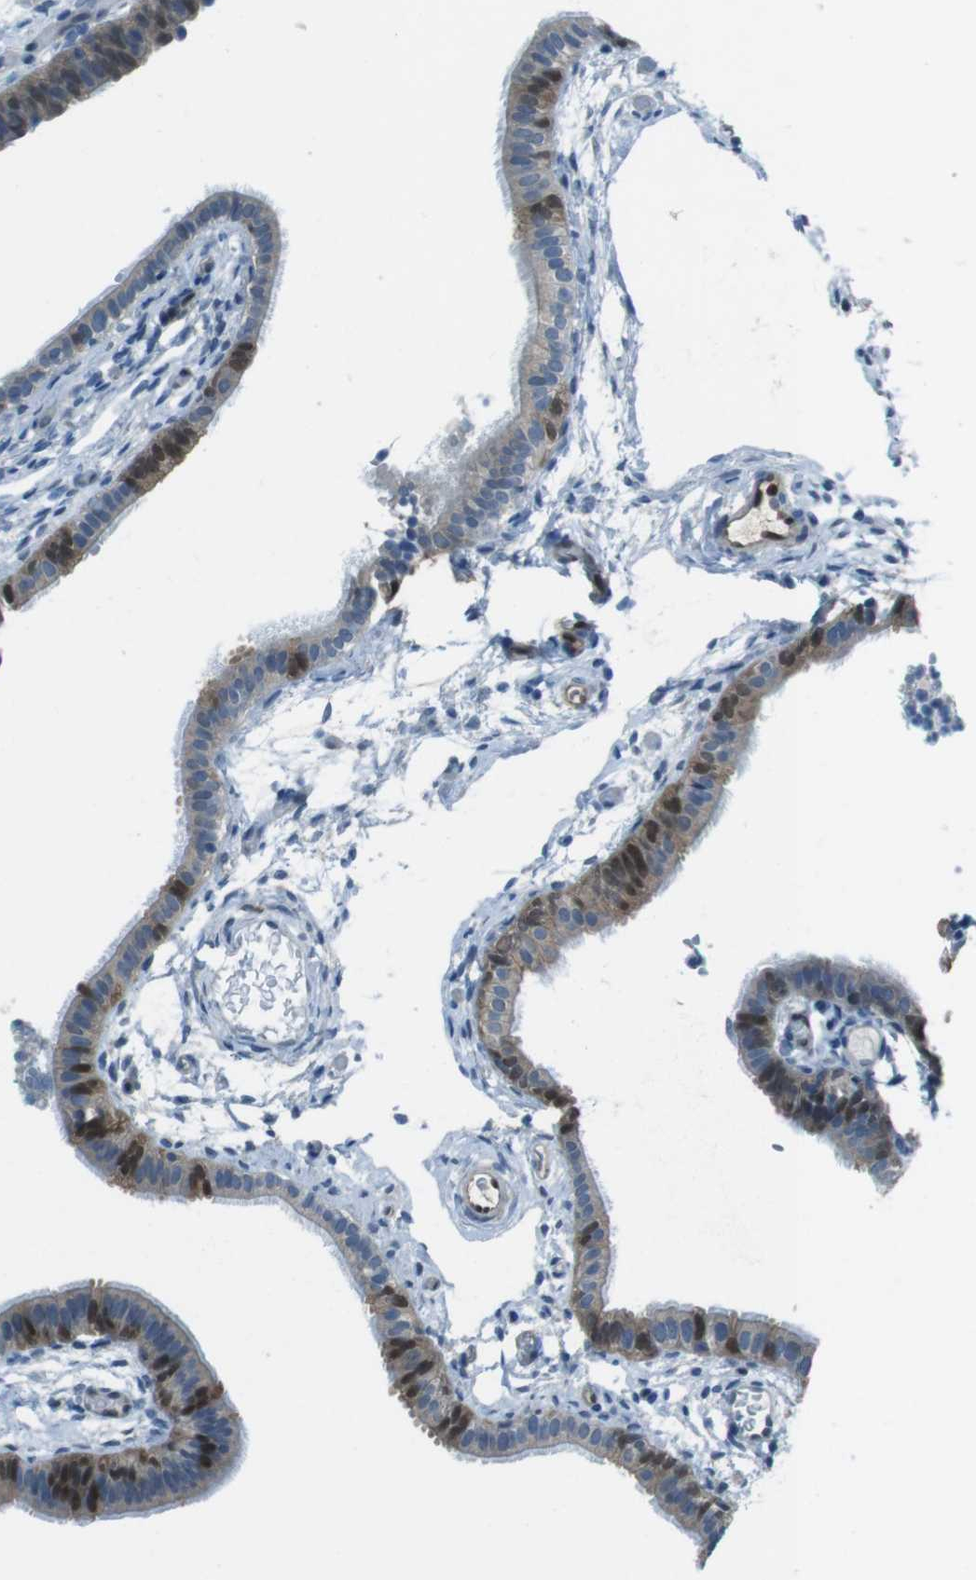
{"staining": {"intensity": "moderate", "quantity": "25%-75%", "location": "cytoplasmic/membranous,nuclear"}, "tissue": "fallopian tube", "cell_type": "Glandular cells", "image_type": "normal", "snomed": [{"axis": "morphology", "description": "Normal tissue, NOS"}, {"axis": "morphology", "description": "Dermoid, NOS"}, {"axis": "topography", "description": "Fallopian tube"}], "caption": "Human fallopian tube stained for a protein (brown) exhibits moderate cytoplasmic/membranous,nuclear positive positivity in approximately 25%-75% of glandular cells.", "gene": "MFAP3", "patient": {"sex": "female", "age": 33}}